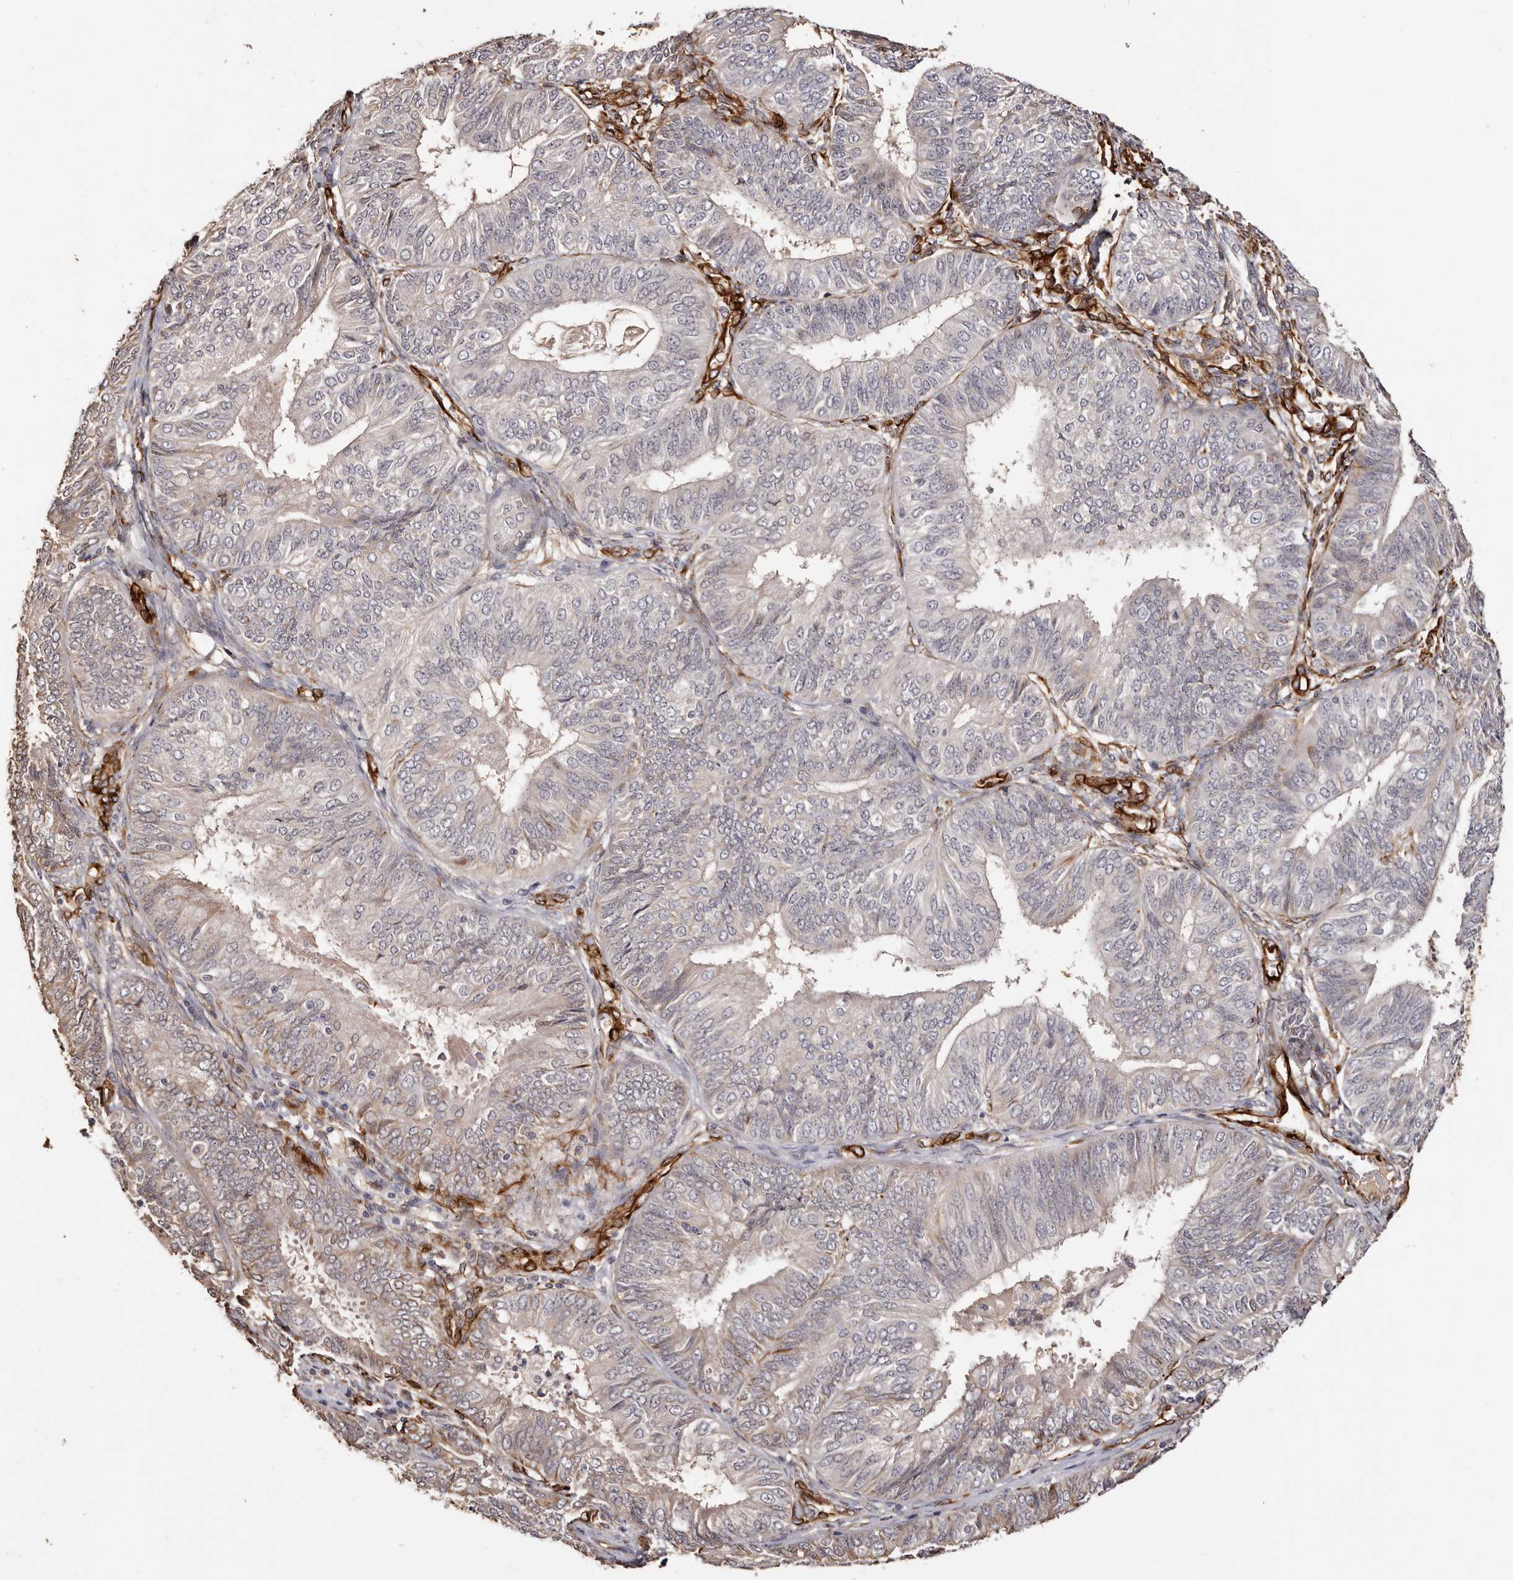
{"staining": {"intensity": "moderate", "quantity": "<25%", "location": "cytoplasmic/membranous"}, "tissue": "endometrial cancer", "cell_type": "Tumor cells", "image_type": "cancer", "snomed": [{"axis": "morphology", "description": "Adenocarcinoma, NOS"}, {"axis": "topography", "description": "Endometrium"}], "caption": "This image demonstrates endometrial cancer (adenocarcinoma) stained with immunohistochemistry to label a protein in brown. The cytoplasmic/membranous of tumor cells show moderate positivity for the protein. Nuclei are counter-stained blue.", "gene": "ZNF557", "patient": {"sex": "female", "age": 58}}